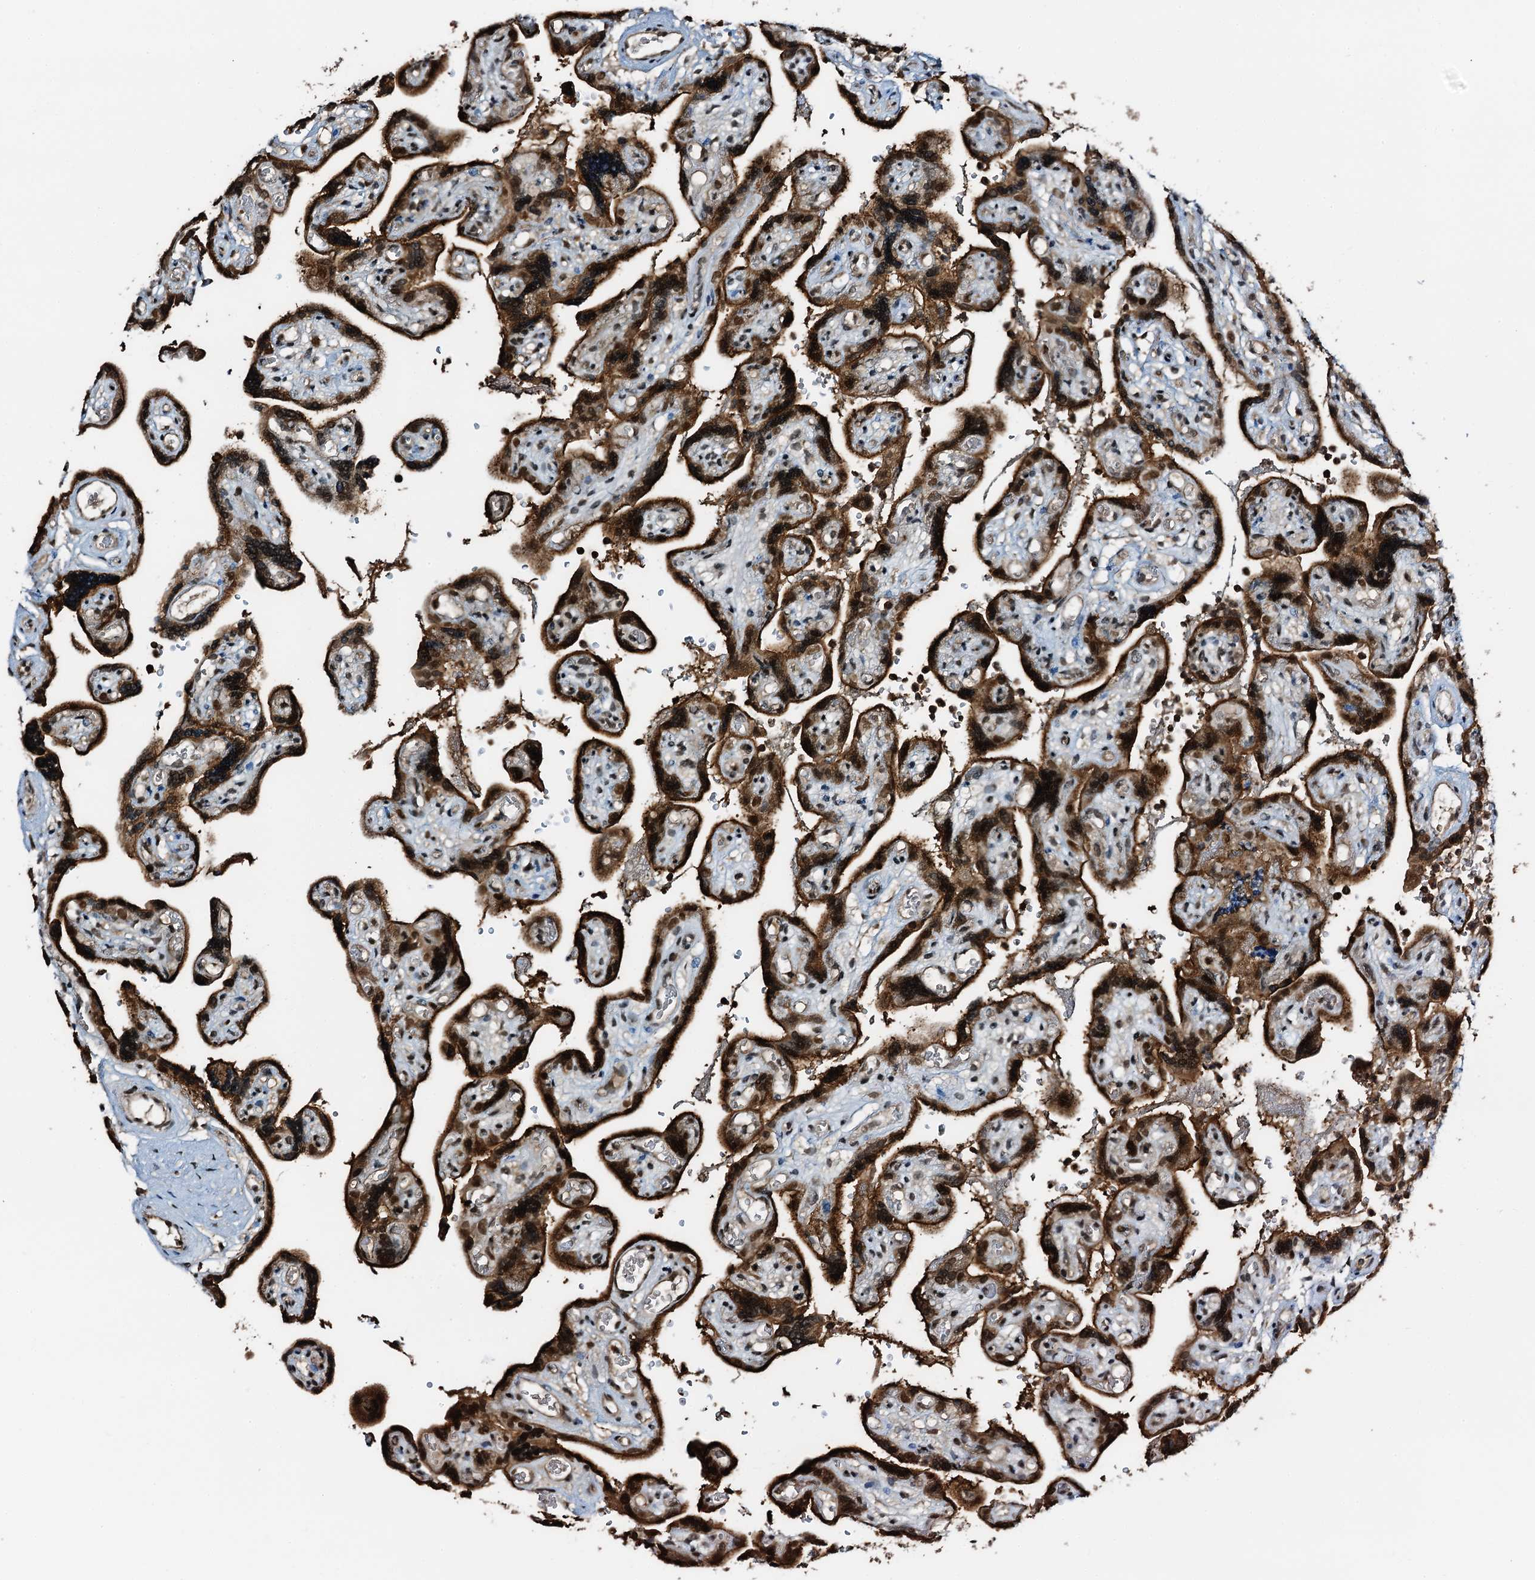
{"staining": {"intensity": "strong", "quantity": ">75%", "location": "cytoplasmic/membranous,nuclear"}, "tissue": "placenta", "cell_type": "Decidual cells", "image_type": "normal", "snomed": [{"axis": "morphology", "description": "Normal tissue, NOS"}, {"axis": "topography", "description": "Placenta"}], "caption": "Immunohistochemical staining of normal human placenta shows strong cytoplasmic/membranous,nuclear protein positivity in approximately >75% of decidual cells. (DAB (3,3'-diaminobenzidine) IHC with brightfield microscopy, high magnification).", "gene": "ZNF609", "patient": {"sex": "female", "age": 30}}